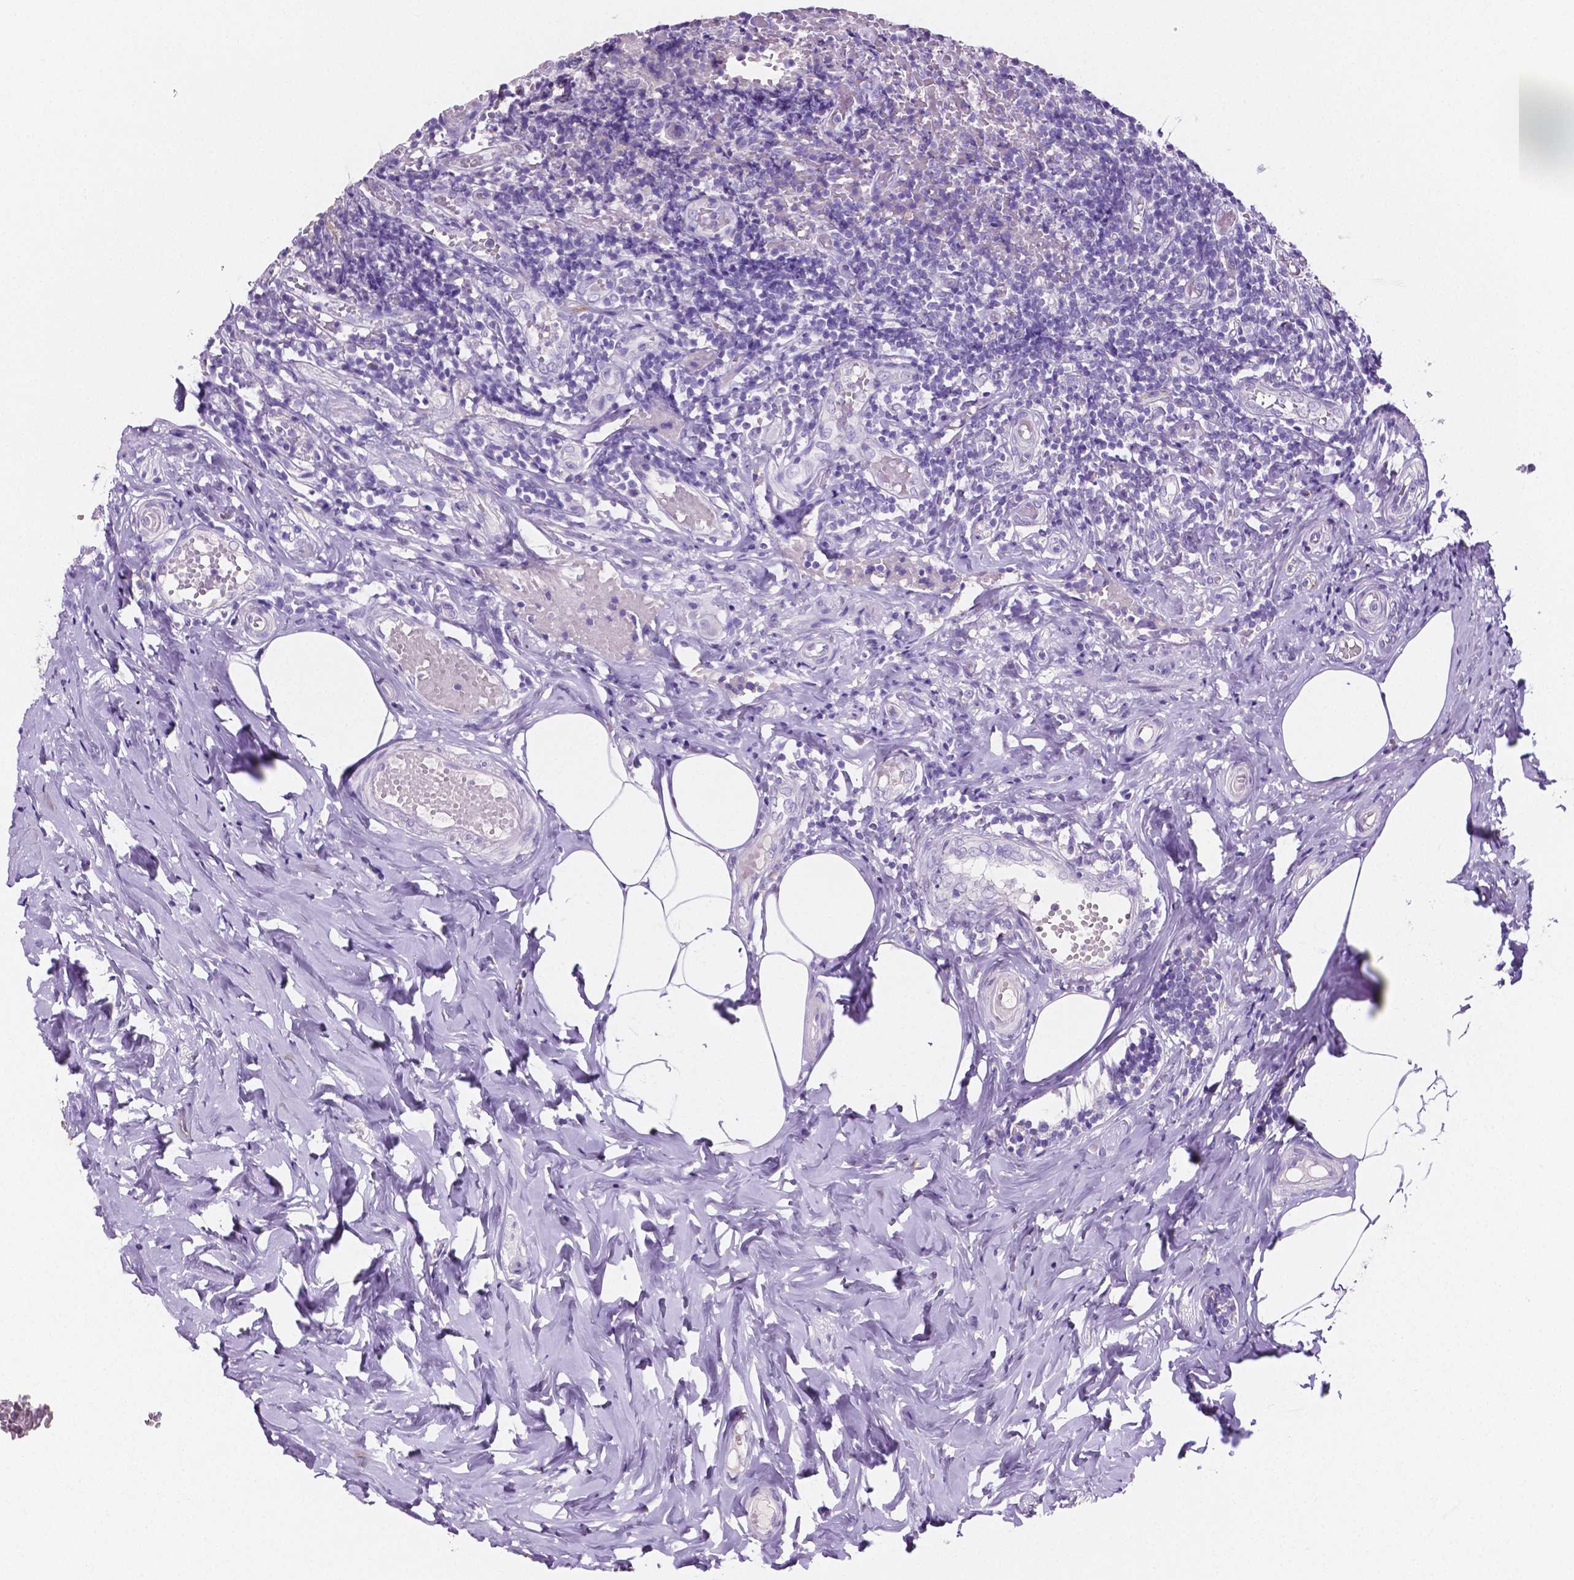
{"staining": {"intensity": "negative", "quantity": "none", "location": "none"}, "tissue": "appendix", "cell_type": "Glandular cells", "image_type": "normal", "snomed": [{"axis": "morphology", "description": "Normal tissue, NOS"}, {"axis": "topography", "description": "Appendix"}], "caption": "Immunohistochemistry histopathology image of benign appendix stained for a protein (brown), which exhibits no positivity in glandular cells.", "gene": "SLC22A2", "patient": {"sex": "female", "age": 32}}